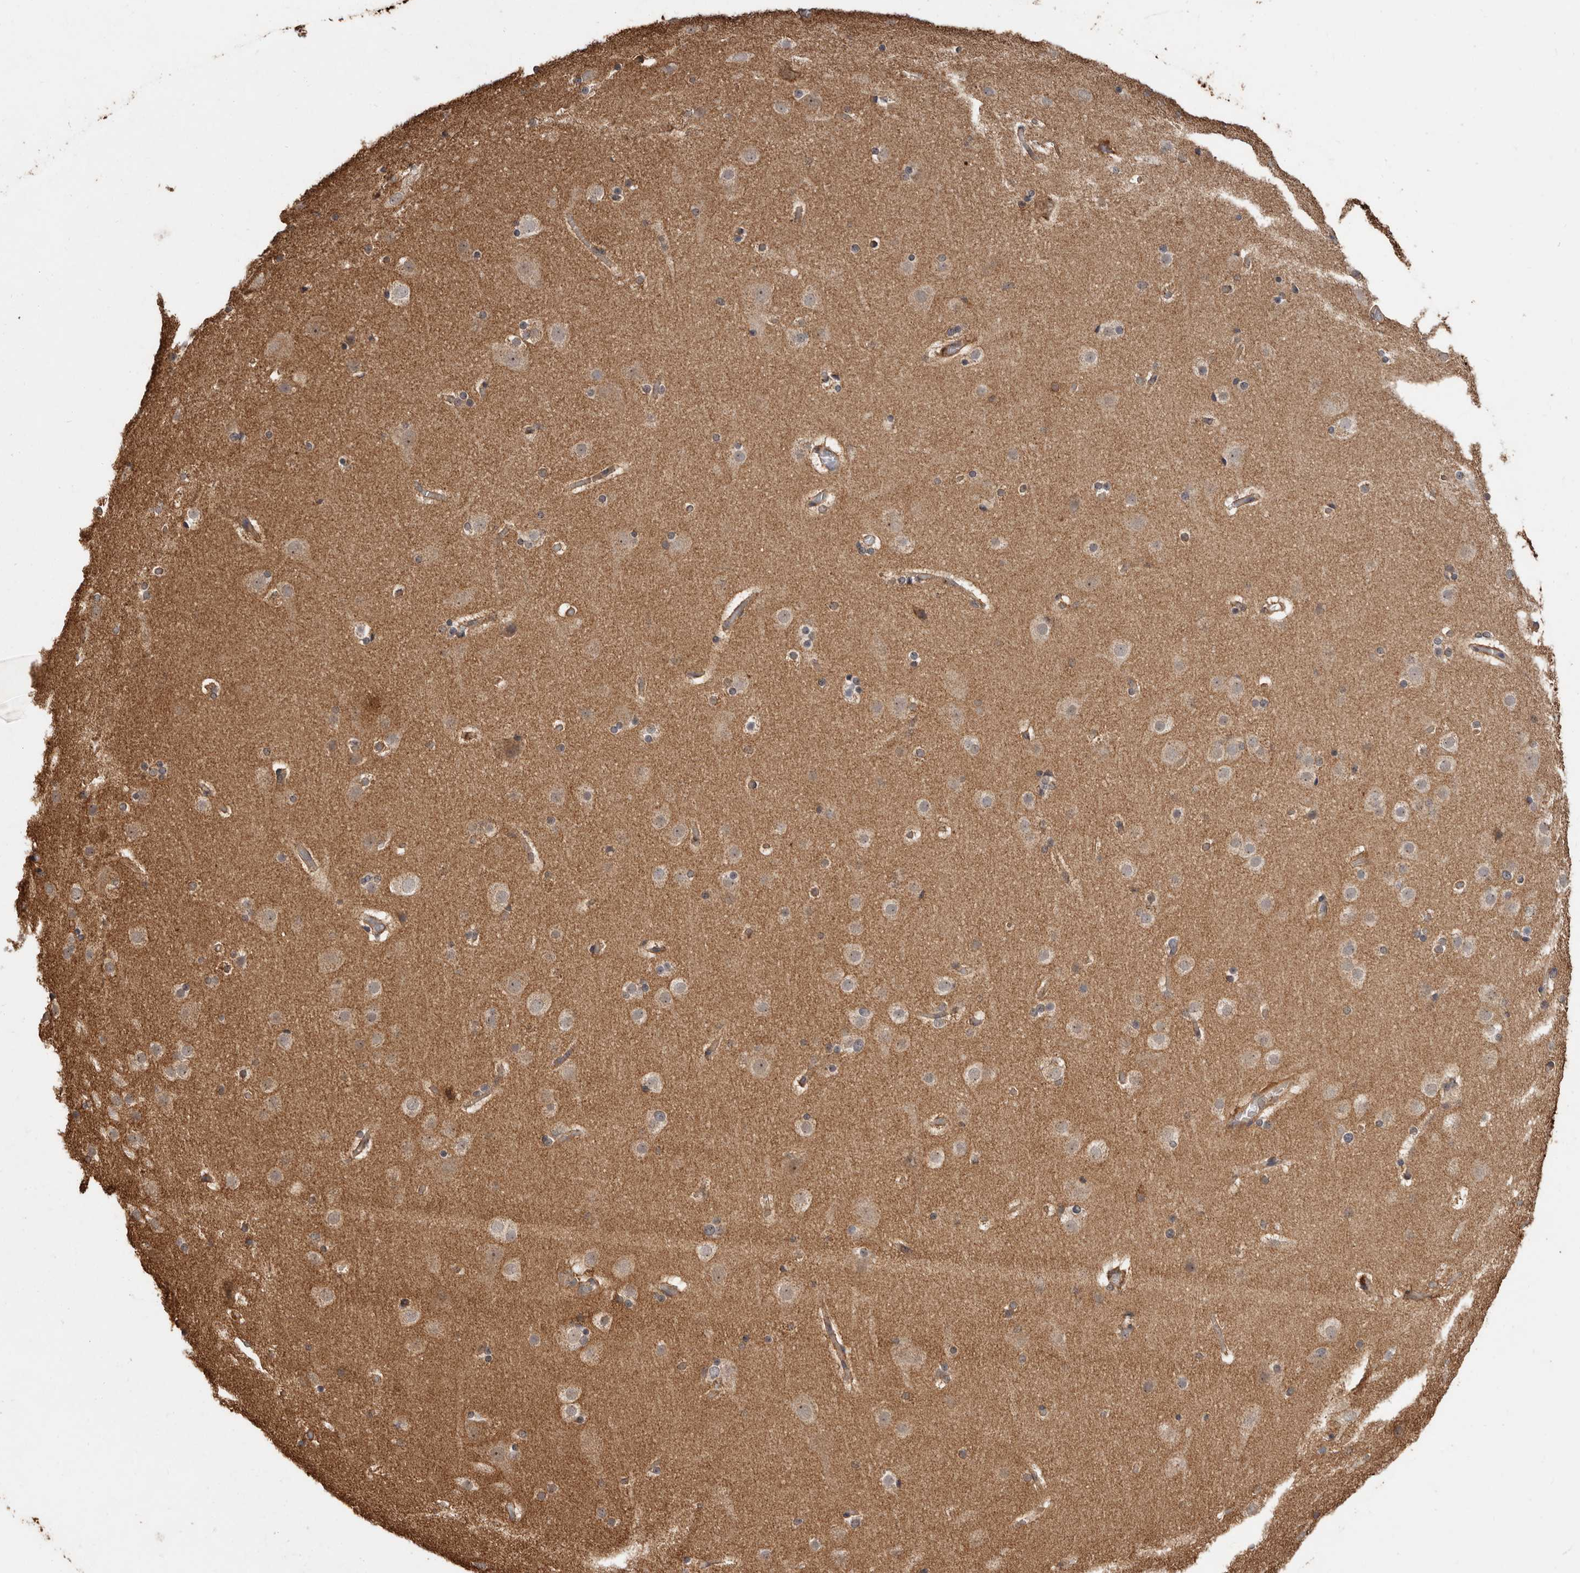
{"staining": {"intensity": "weak", "quantity": ">75%", "location": "cytoplasmic/membranous"}, "tissue": "cerebral cortex", "cell_type": "Endothelial cells", "image_type": "normal", "snomed": [{"axis": "morphology", "description": "Normal tissue, NOS"}, {"axis": "topography", "description": "Cerebral cortex"}], "caption": "Protein analysis of normal cerebral cortex demonstrates weak cytoplasmic/membranous positivity in approximately >75% of endothelial cells. The protein is stained brown, and the nuclei are stained in blue (DAB IHC with brightfield microscopy, high magnification).", "gene": "RSPO2", "patient": {"sex": "male", "age": 57}}